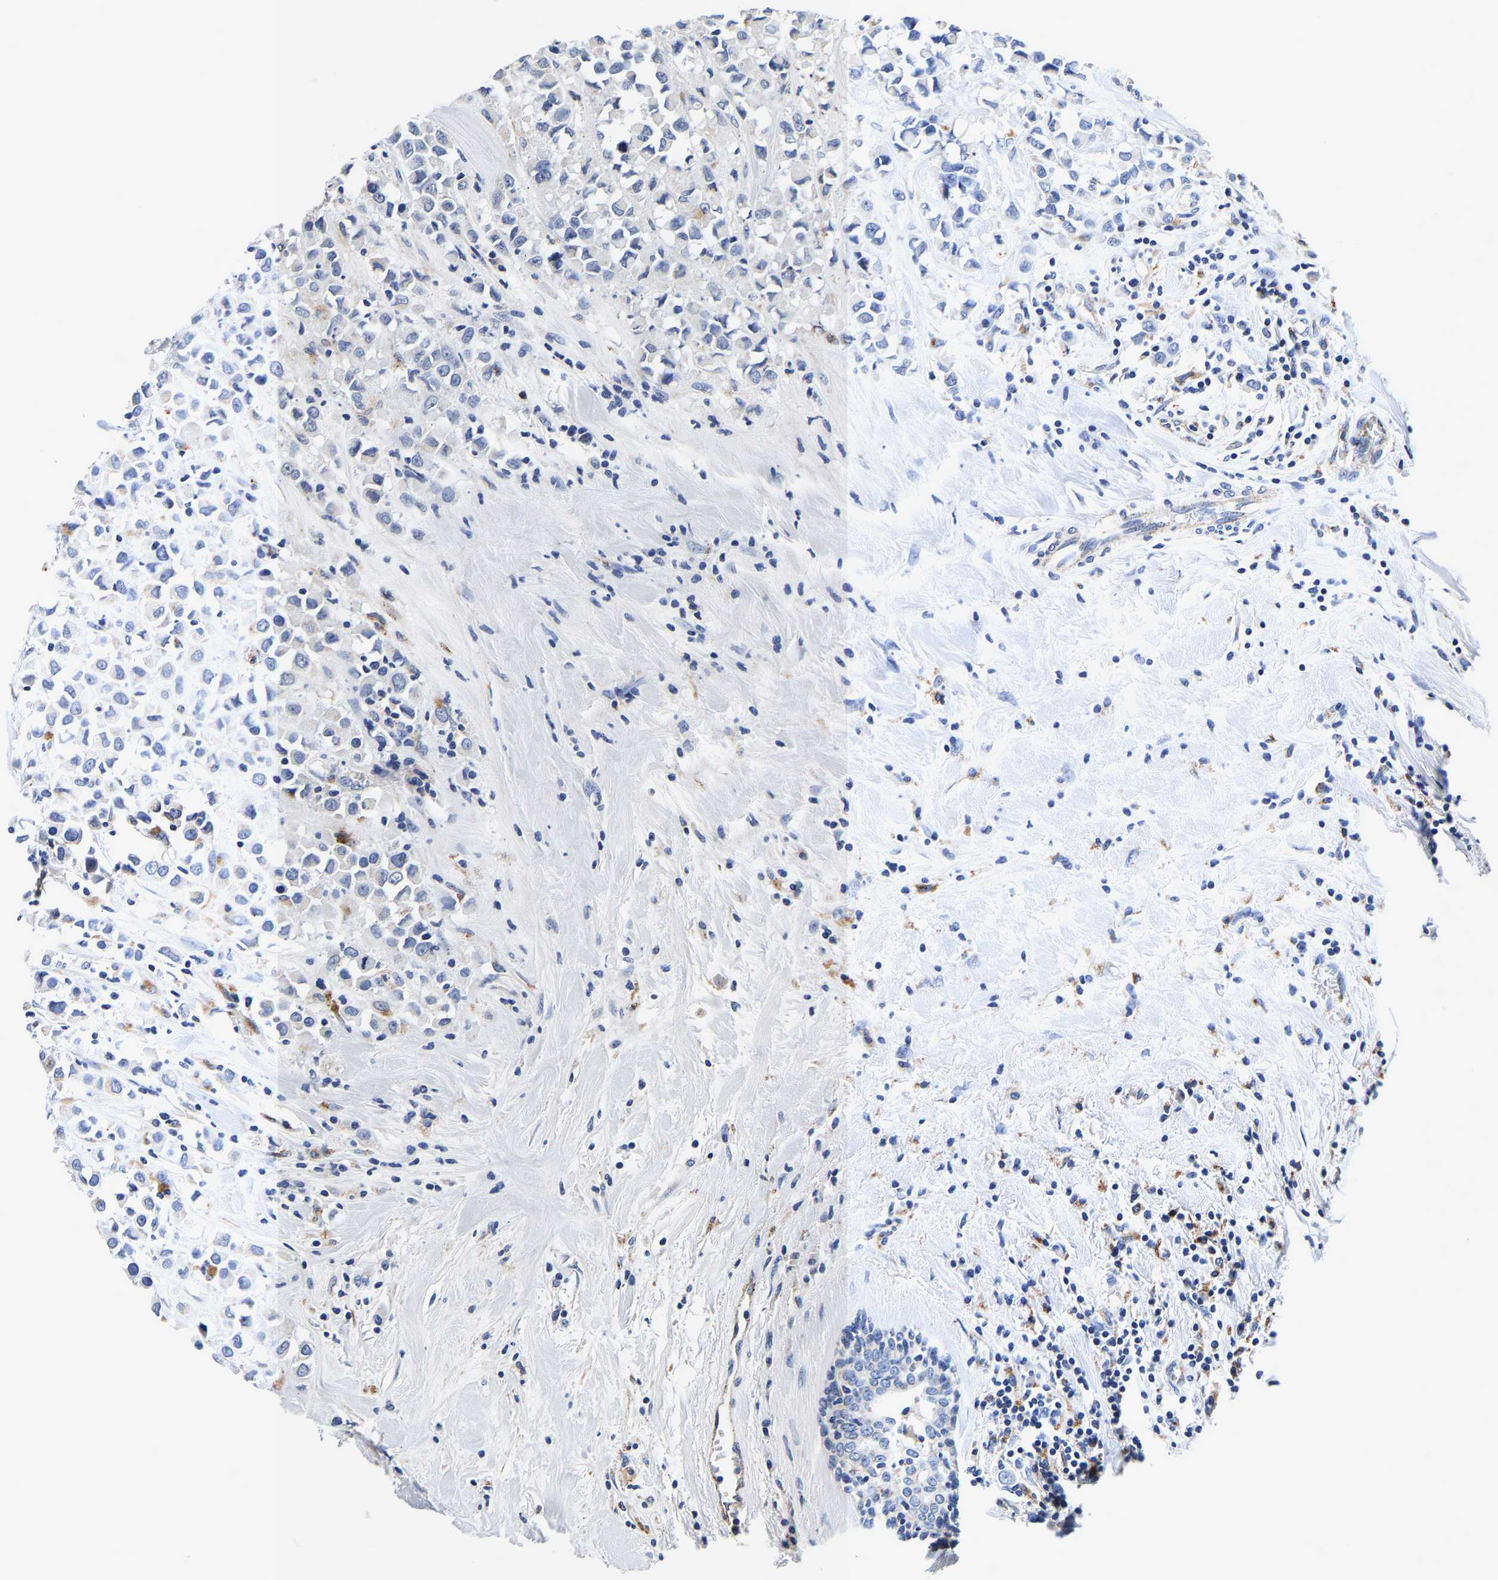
{"staining": {"intensity": "weak", "quantity": "<25%", "location": "cytoplasmic/membranous"}, "tissue": "breast cancer", "cell_type": "Tumor cells", "image_type": "cancer", "snomed": [{"axis": "morphology", "description": "Duct carcinoma"}, {"axis": "topography", "description": "Breast"}], "caption": "An image of human breast cancer is negative for staining in tumor cells.", "gene": "GRN", "patient": {"sex": "female", "age": 61}}